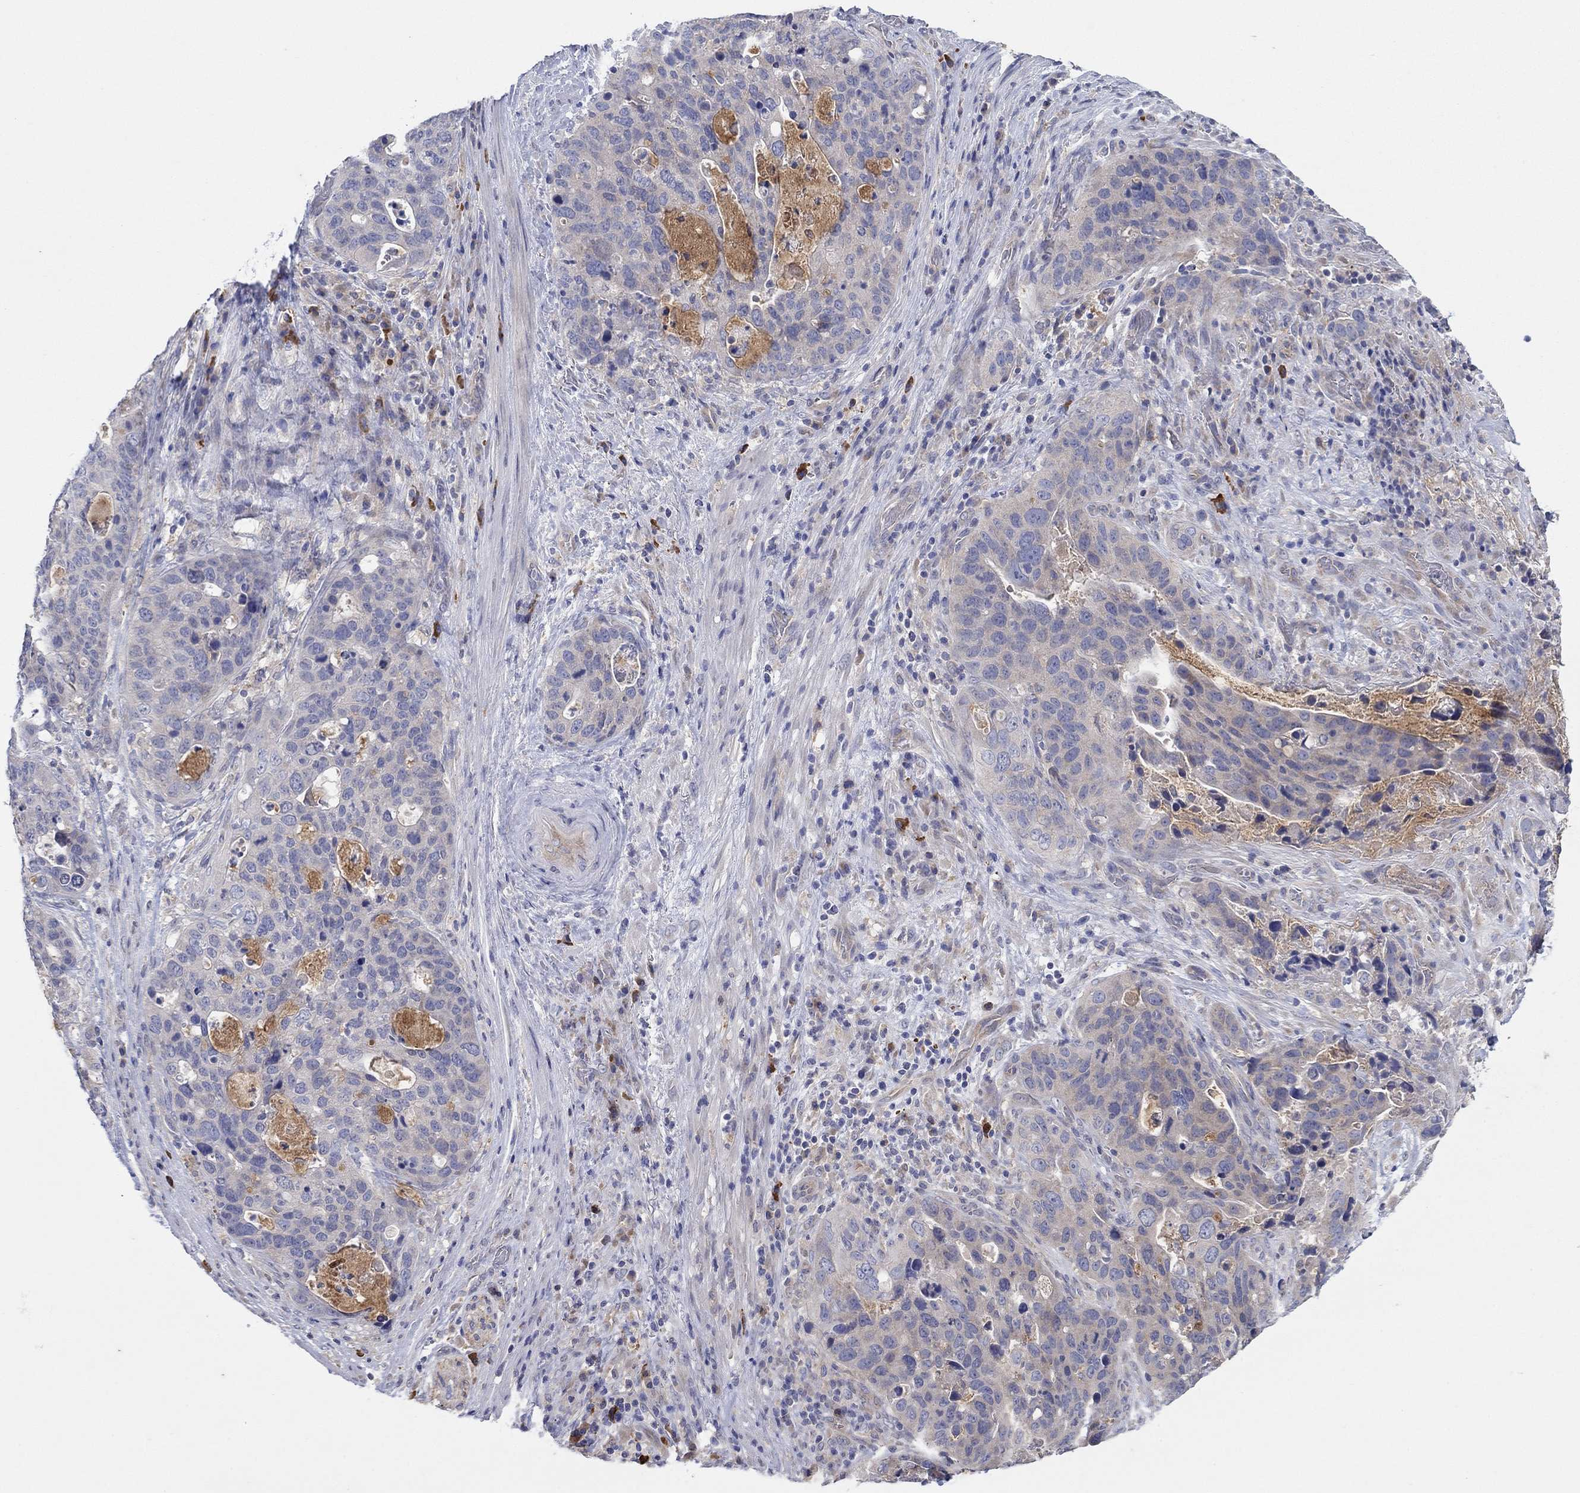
{"staining": {"intensity": "weak", "quantity": "<25%", "location": "cytoplasmic/membranous"}, "tissue": "stomach cancer", "cell_type": "Tumor cells", "image_type": "cancer", "snomed": [{"axis": "morphology", "description": "Adenocarcinoma, NOS"}, {"axis": "topography", "description": "Stomach"}], "caption": "Immunohistochemistry of human stomach cancer (adenocarcinoma) displays no positivity in tumor cells.", "gene": "PLCL2", "patient": {"sex": "male", "age": 54}}